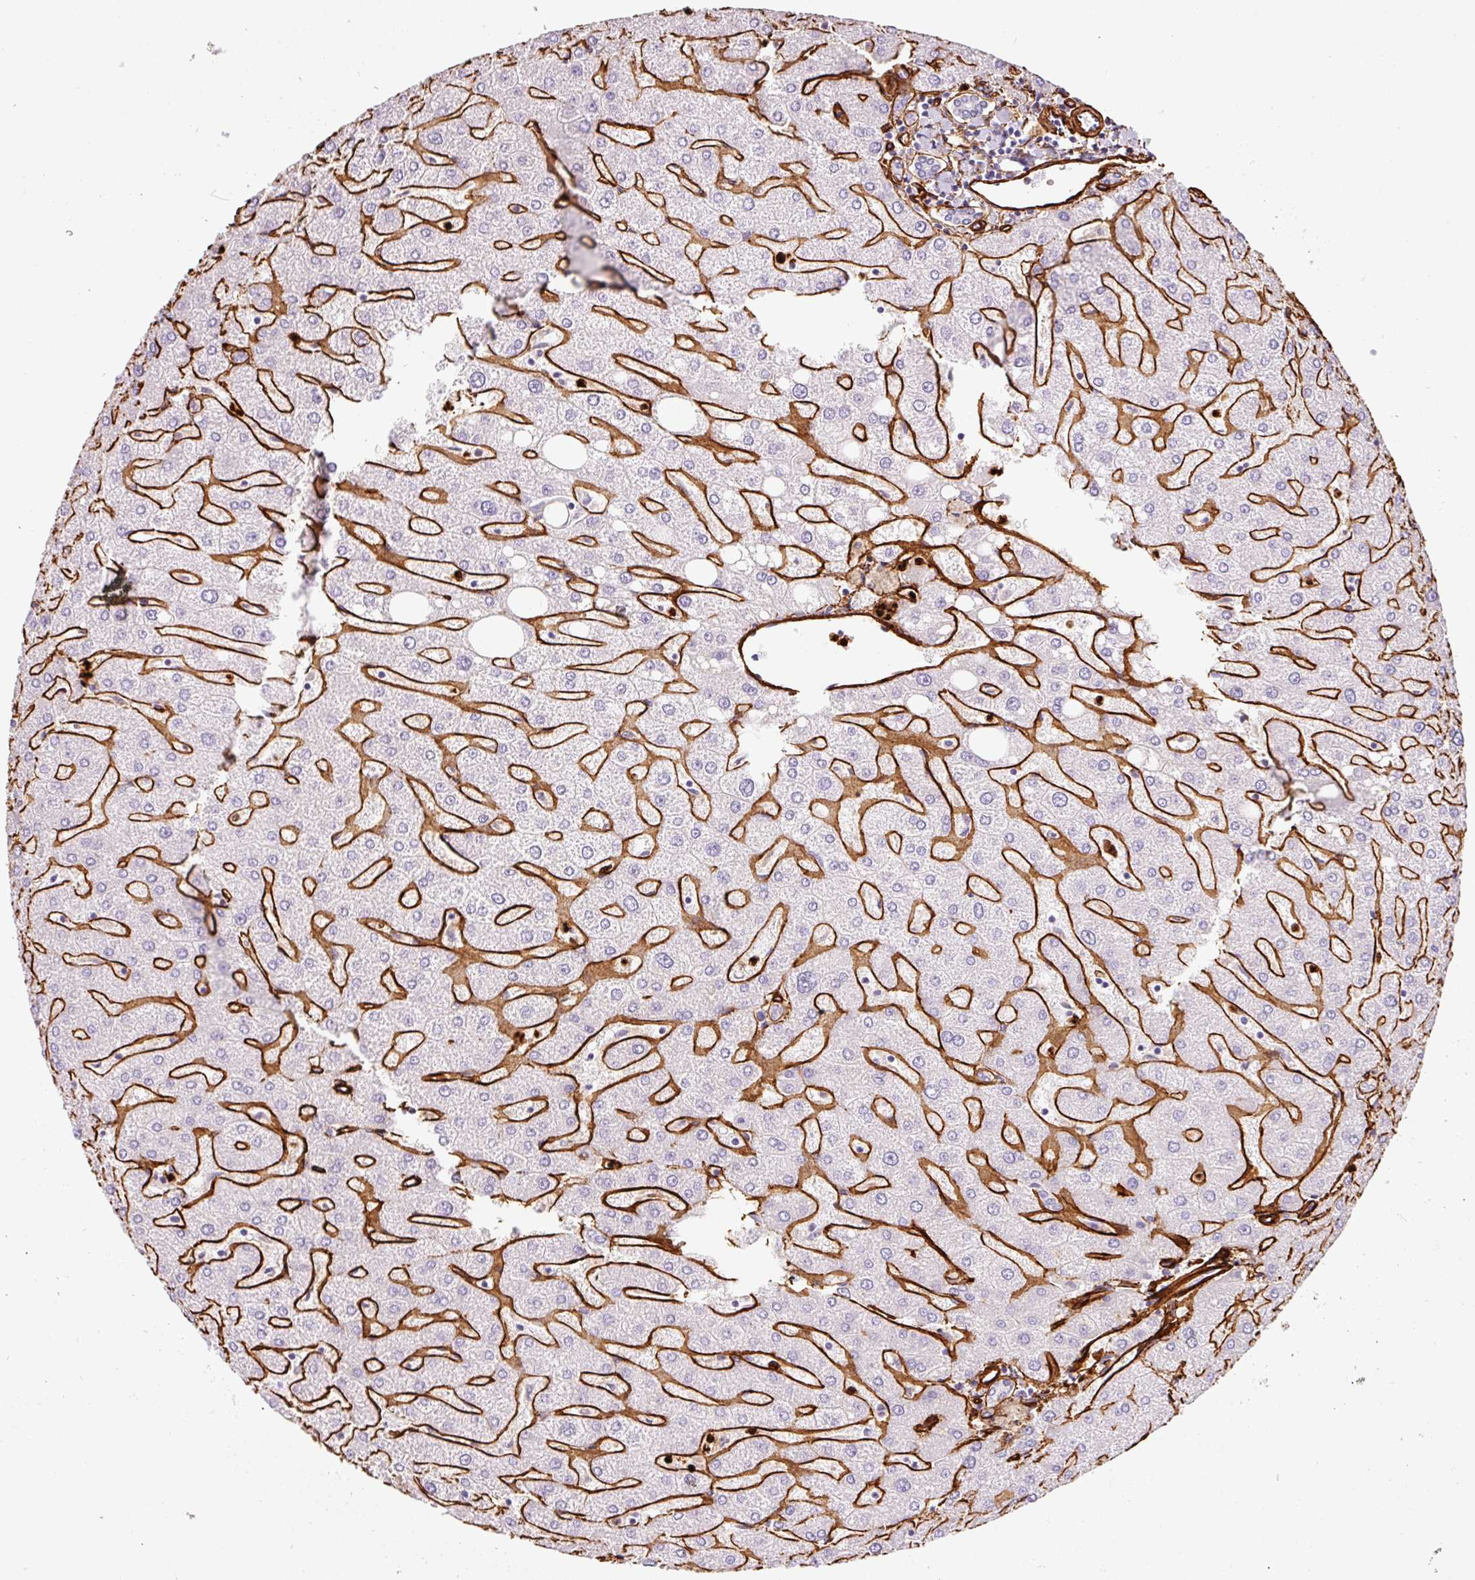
{"staining": {"intensity": "negative", "quantity": "none", "location": "none"}, "tissue": "liver", "cell_type": "Cholangiocytes", "image_type": "normal", "snomed": [{"axis": "morphology", "description": "Normal tissue, NOS"}, {"axis": "topography", "description": "Liver"}], "caption": "Cholangiocytes show no significant positivity in normal liver. (DAB immunohistochemistry (IHC) with hematoxylin counter stain).", "gene": "LOXL4", "patient": {"sex": "male", "age": 67}}